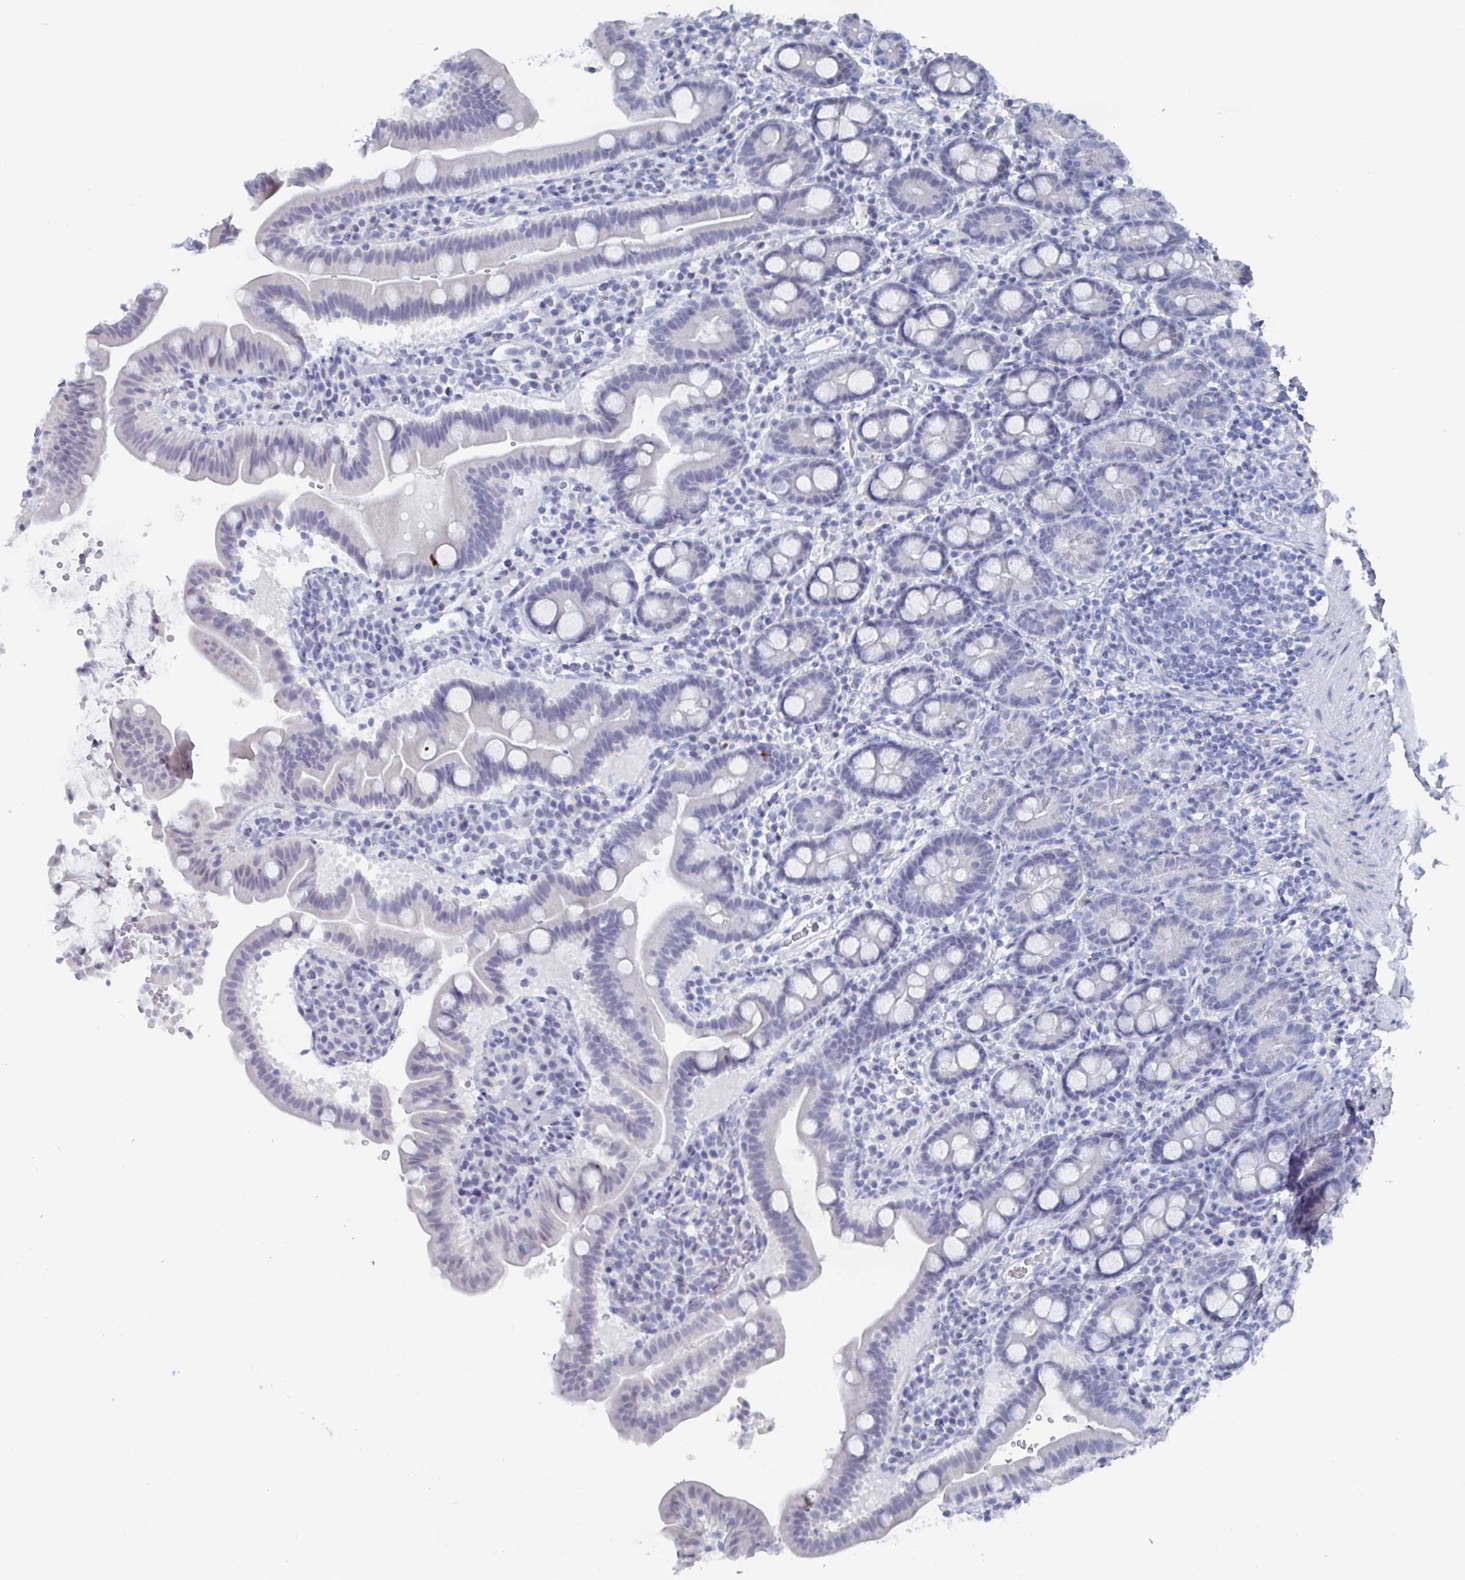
{"staining": {"intensity": "negative", "quantity": "none", "location": "none"}, "tissue": "small intestine", "cell_type": "Glandular cells", "image_type": "normal", "snomed": [{"axis": "morphology", "description": "Normal tissue, NOS"}, {"axis": "topography", "description": "Small intestine"}], "caption": "Immunohistochemistry (IHC) micrograph of unremarkable small intestine stained for a protein (brown), which shows no staining in glandular cells.", "gene": "CAMKV", "patient": {"sex": "male", "age": 26}}